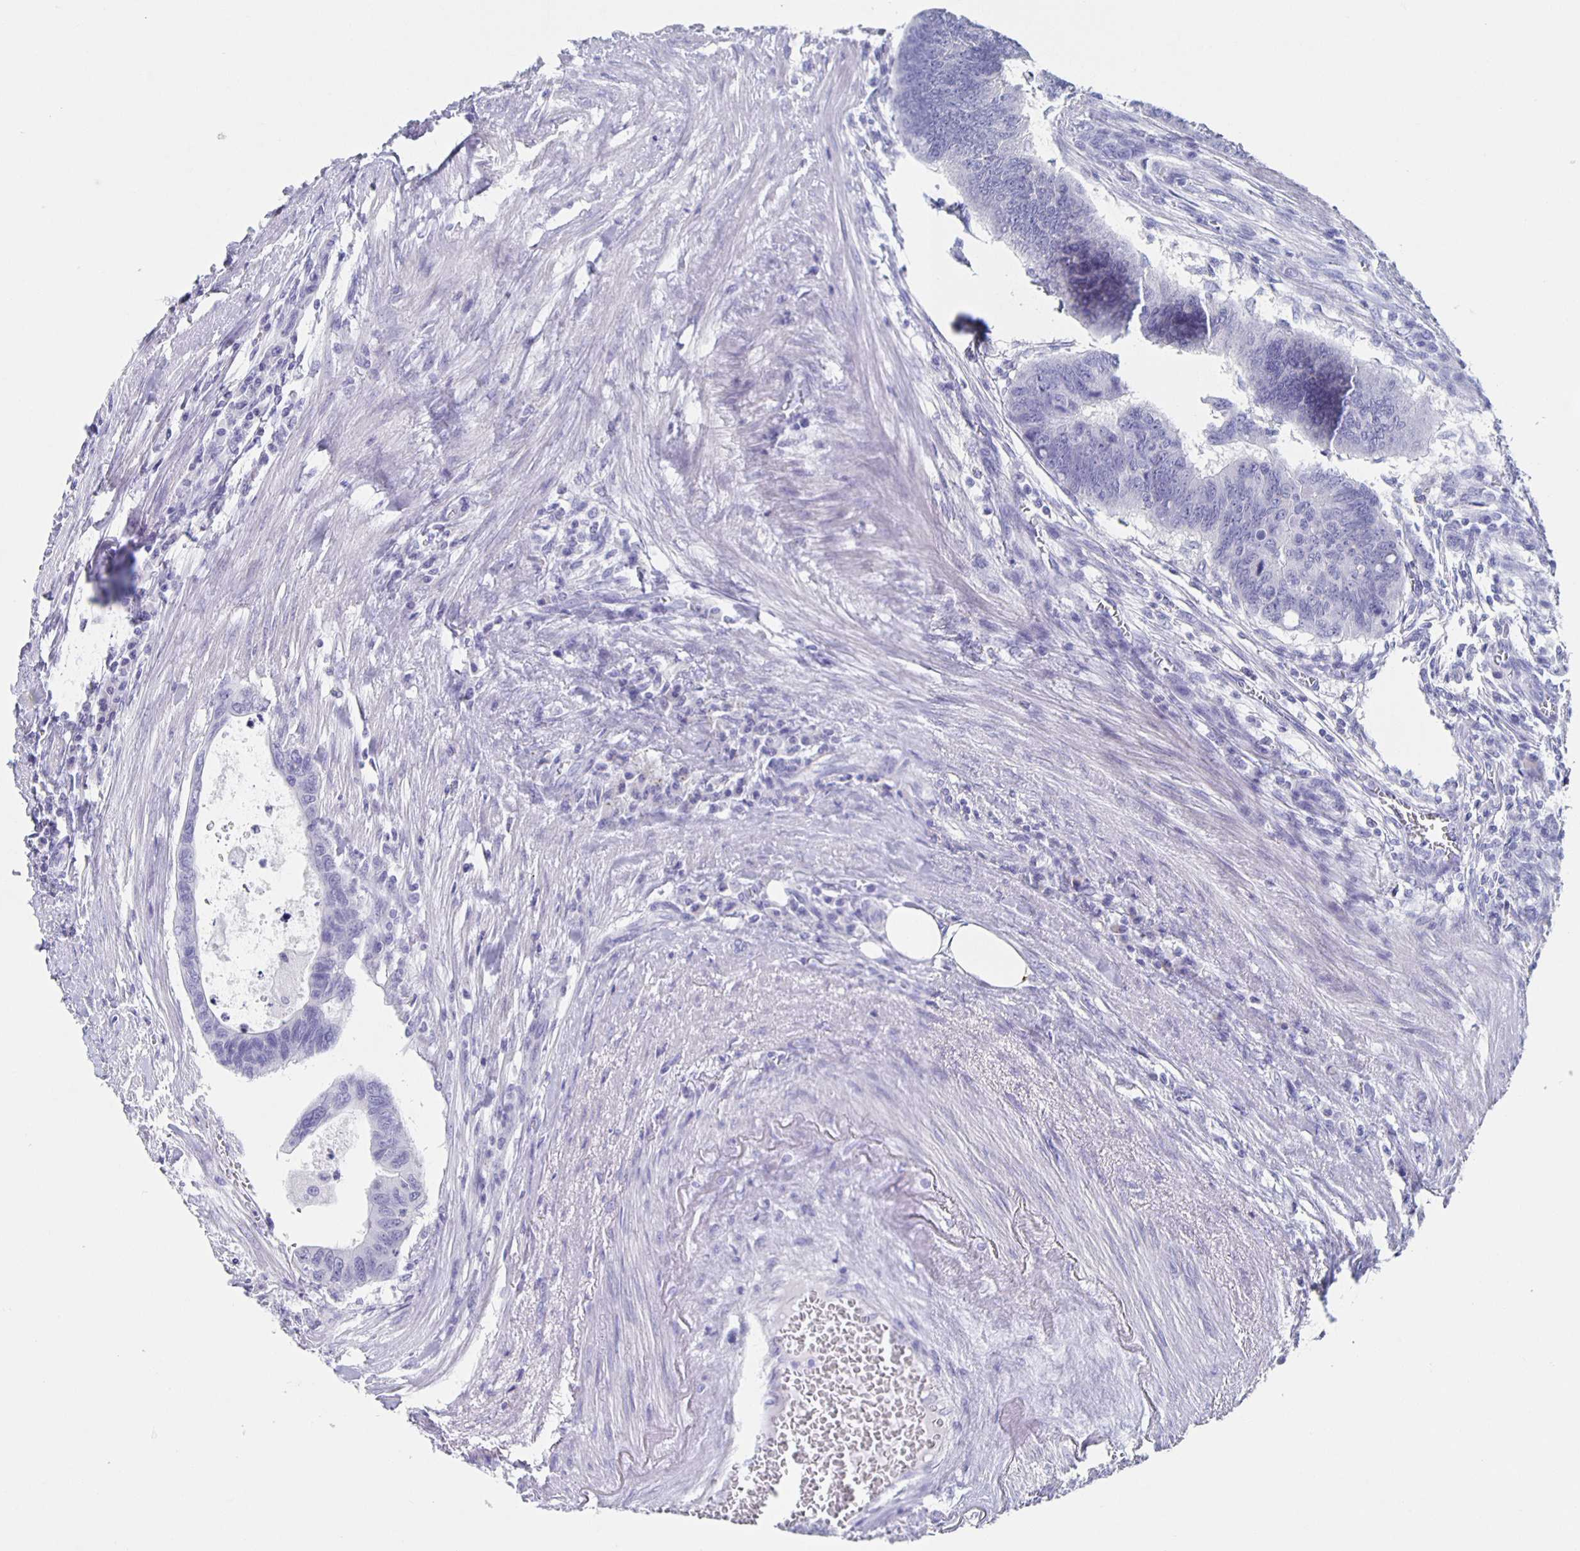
{"staining": {"intensity": "negative", "quantity": "none", "location": "none"}, "tissue": "colorectal cancer", "cell_type": "Tumor cells", "image_type": "cancer", "snomed": [{"axis": "morphology", "description": "Adenocarcinoma, NOS"}, {"axis": "topography", "description": "Colon"}], "caption": "There is no significant expression in tumor cells of colorectal cancer. (DAB immunohistochemistry visualized using brightfield microscopy, high magnification).", "gene": "SLC34A2", "patient": {"sex": "male", "age": 62}}